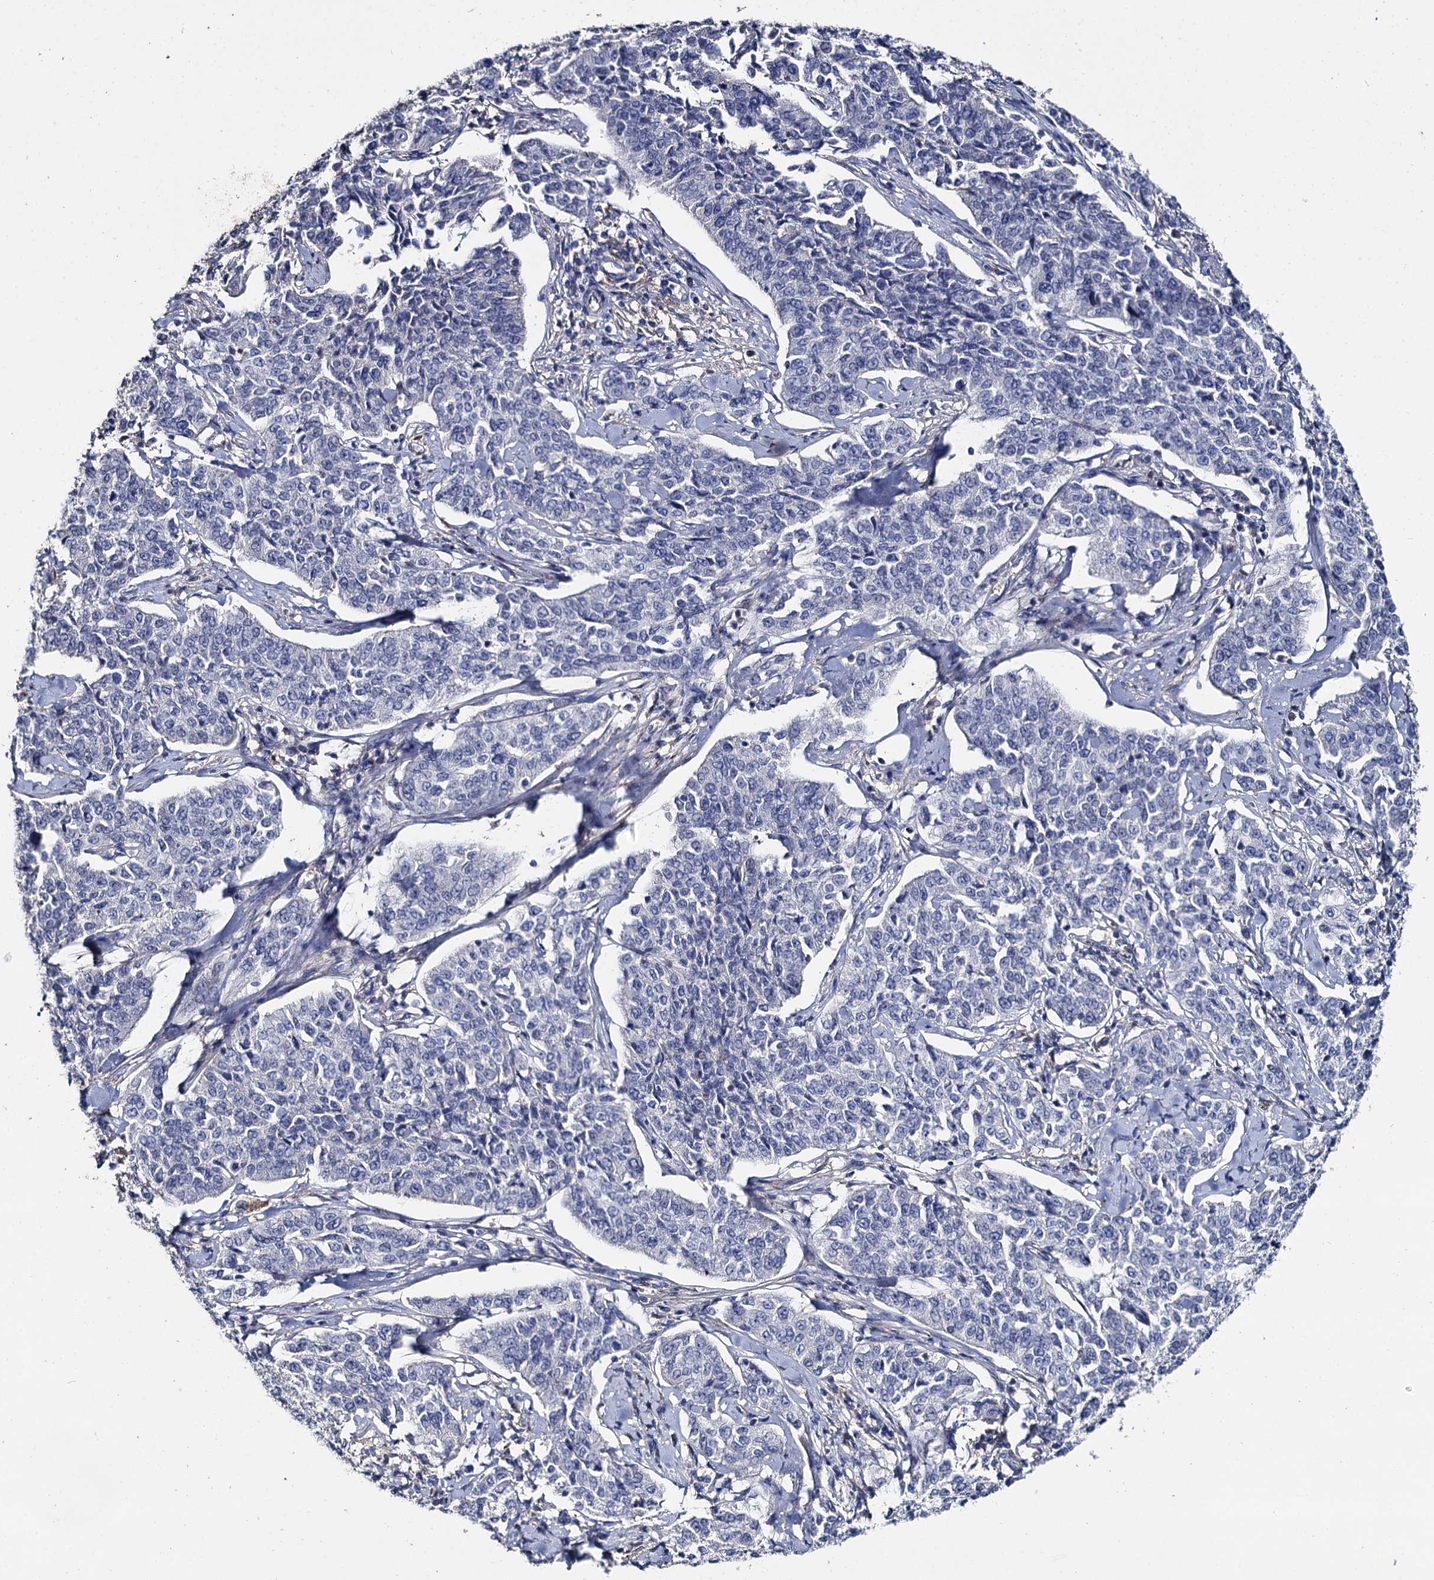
{"staining": {"intensity": "negative", "quantity": "none", "location": "none"}, "tissue": "cervical cancer", "cell_type": "Tumor cells", "image_type": "cancer", "snomed": [{"axis": "morphology", "description": "Squamous cell carcinoma, NOS"}, {"axis": "topography", "description": "Cervix"}], "caption": "This is a micrograph of IHC staining of cervical cancer (squamous cell carcinoma), which shows no positivity in tumor cells.", "gene": "DNAH6", "patient": {"sex": "female", "age": 35}}